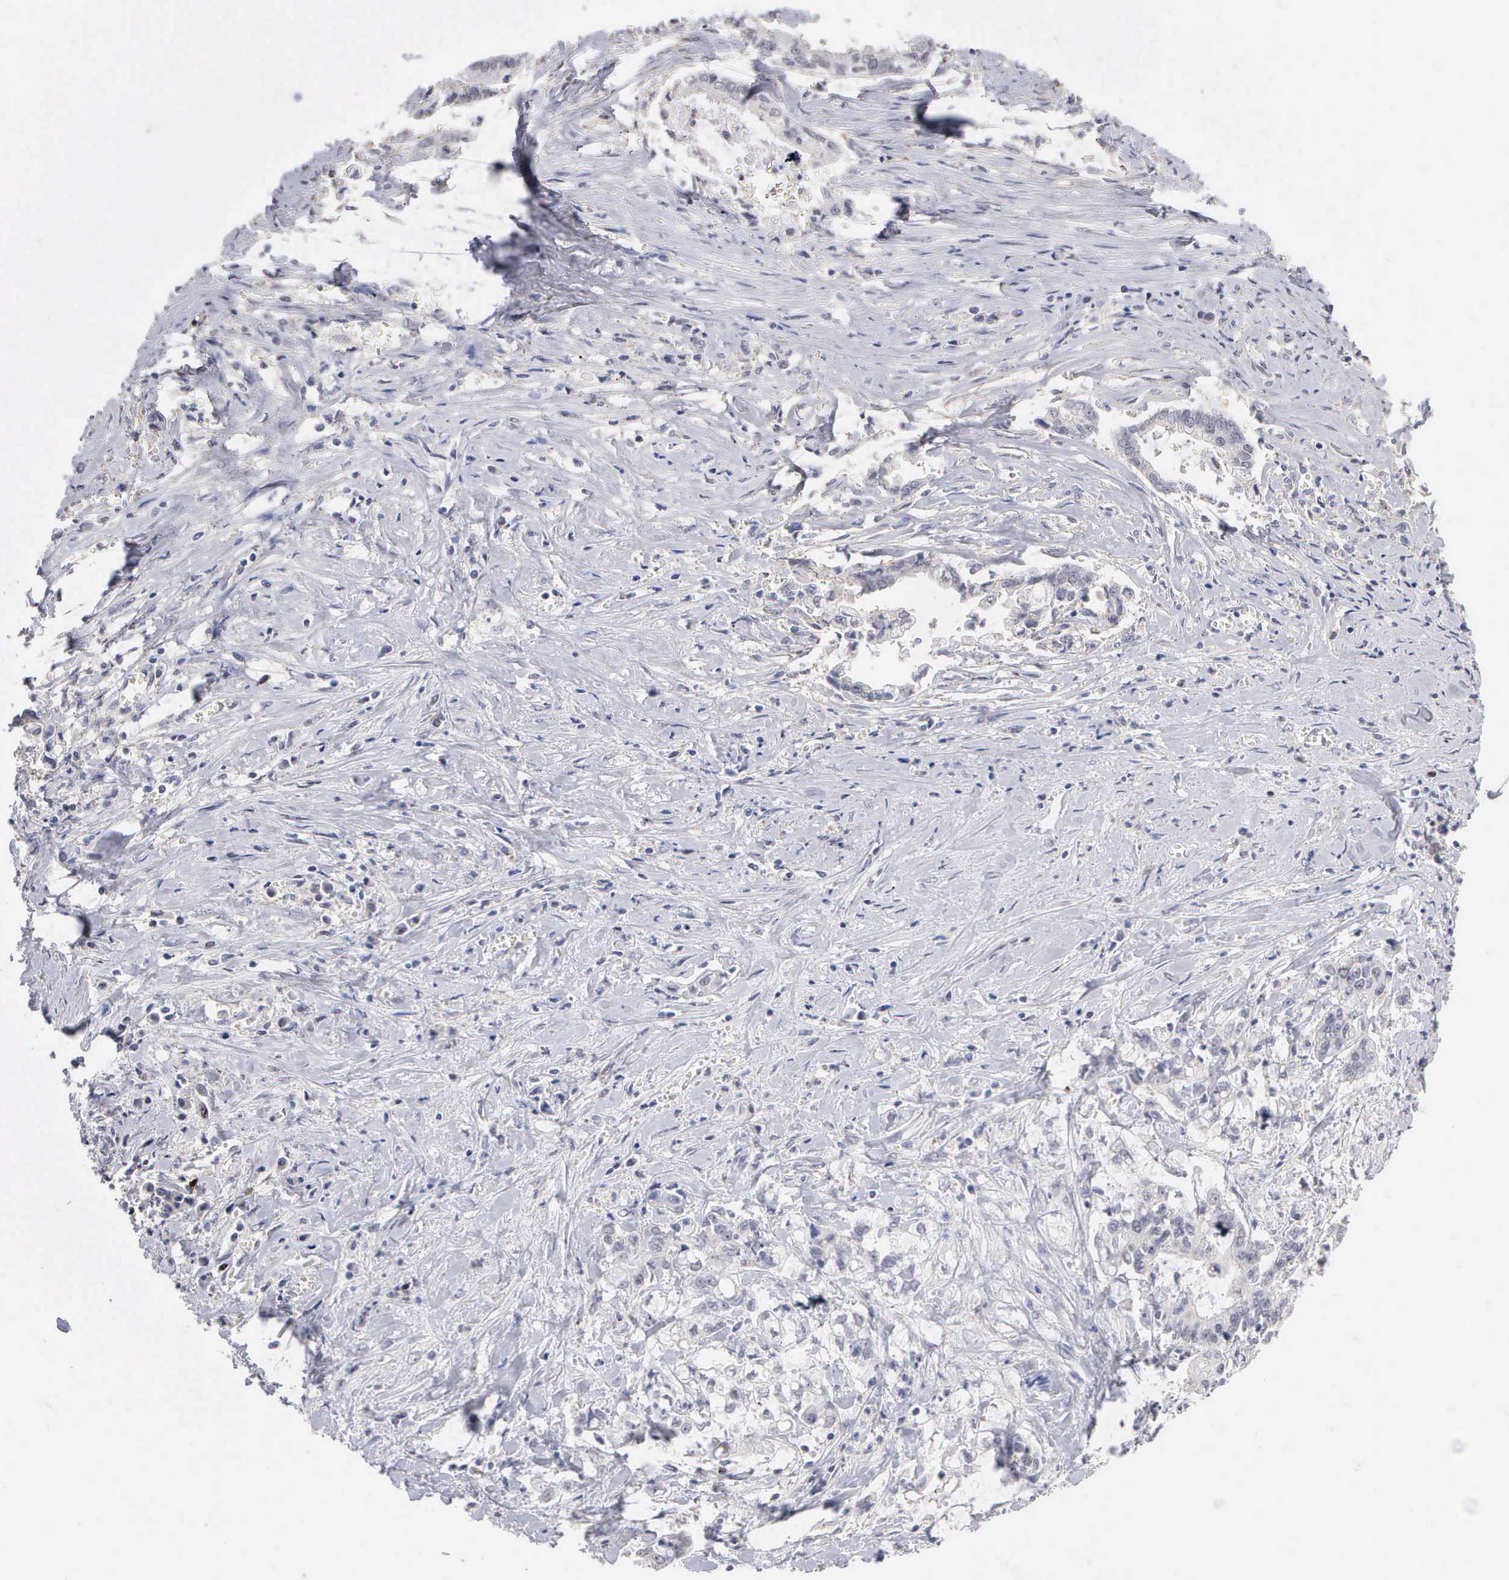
{"staining": {"intensity": "negative", "quantity": "none", "location": "none"}, "tissue": "liver cancer", "cell_type": "Tumor cells", "image_type": "cancer", "snomed": [{"axis": "morphology", "description": "Cholangiocarcinoma"}, {"axis": "topography", "description": "Liver"}], "caption": "Human liver cancer (cholangiocarcinoma) stained for a protein using IHC displays no staining in tumor cells.", "gene": "KDM6A", "patient": {"sex": "male", "age": 57}}